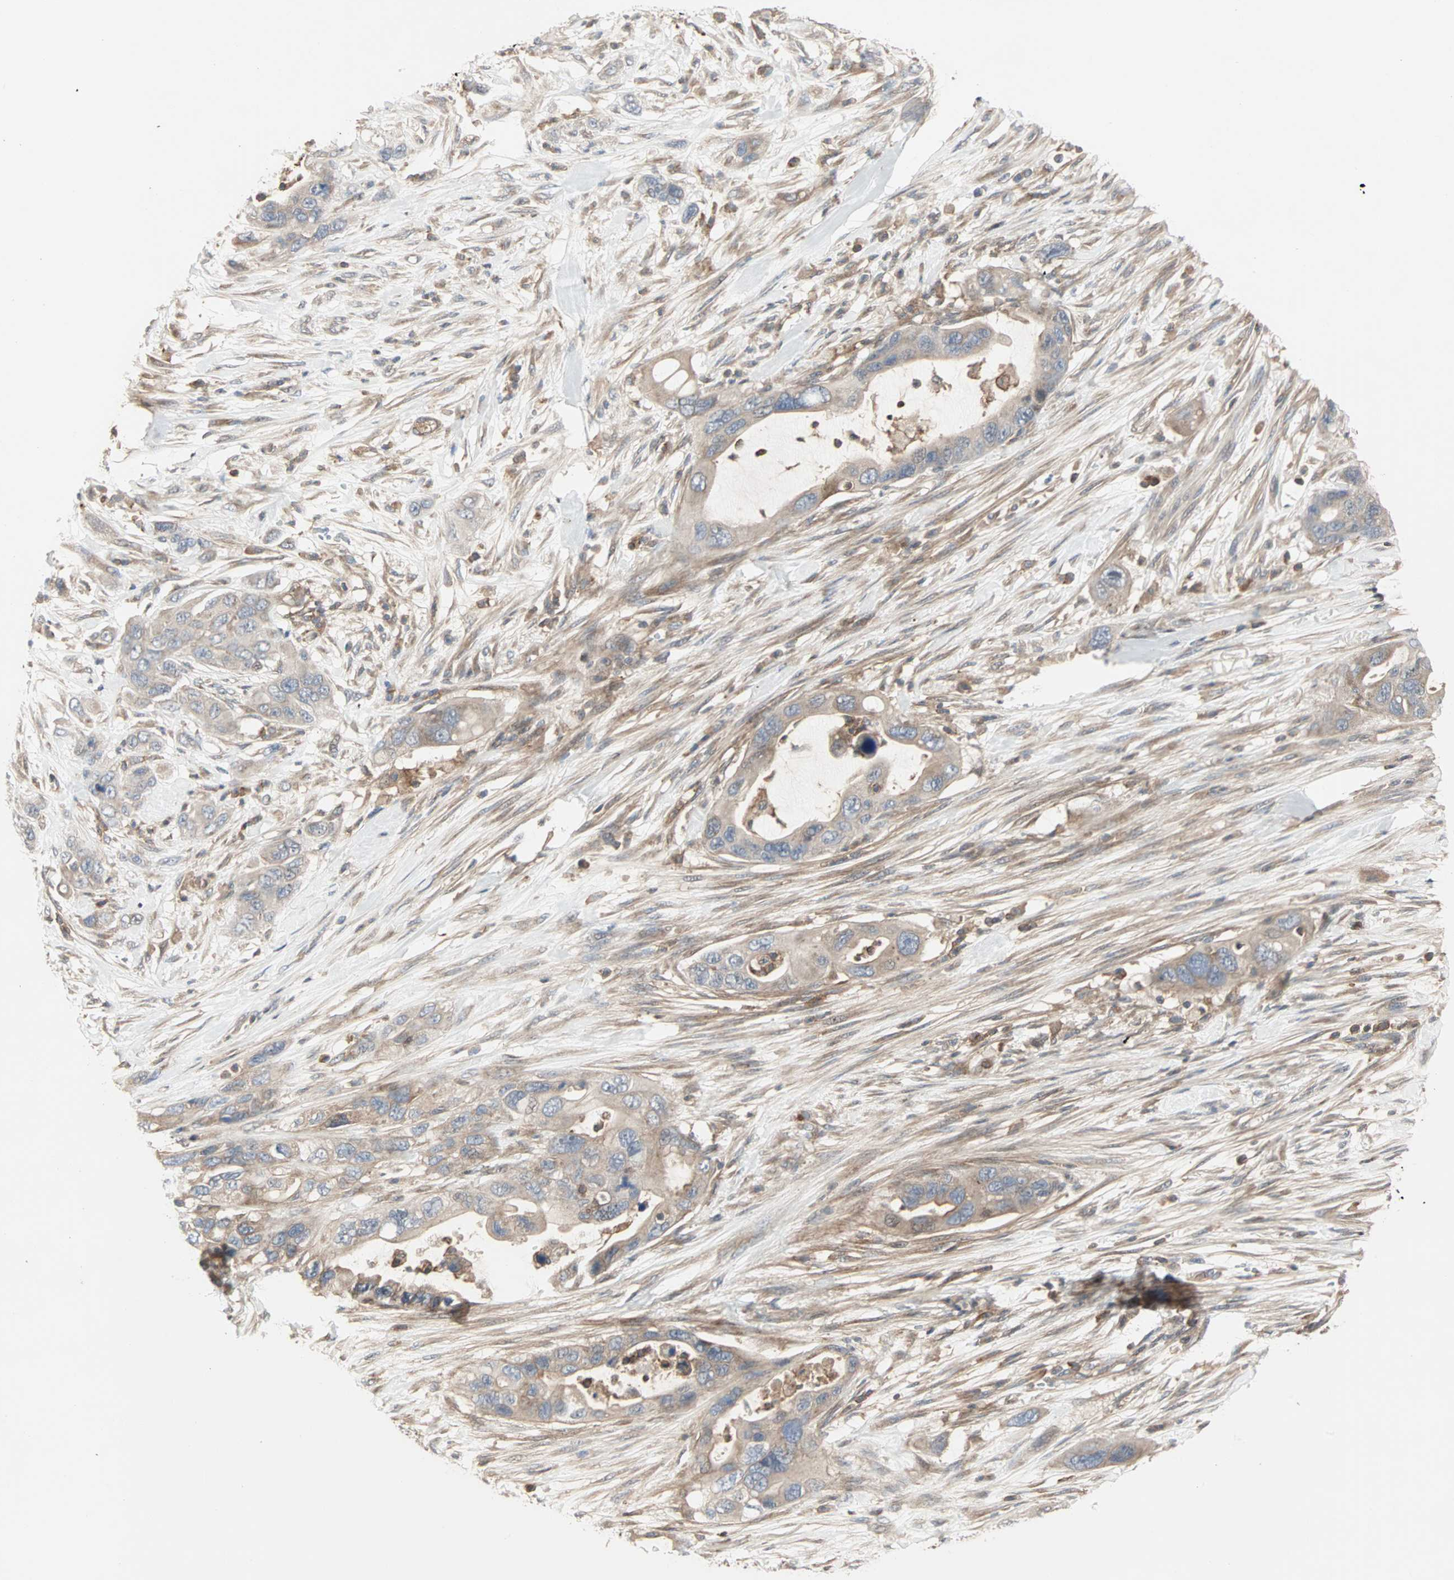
{"staining": {"intensity": "weak", "quantity": ">75%", "location": "cytoplasmic/membranous"}, "tissue": "pancreatic cancer", "cell_type": "Tumor cells", "image_type": "cancer", "snomed": [{"axis": "morphology", "description": "Adenocarcinoma, NOS"}, {"axis": "topography", "description": "Pancreas"}], "caption": "An image of human pancreatic cancer stained for a protein exhibits weak cytoplasmic/membranous brown staining in tumor cells. (brown staining indicates protein expression, while blue staining denotes nuclei).", "gene": "GNAI2", "patient": {"sex": "female", "age": 71}}